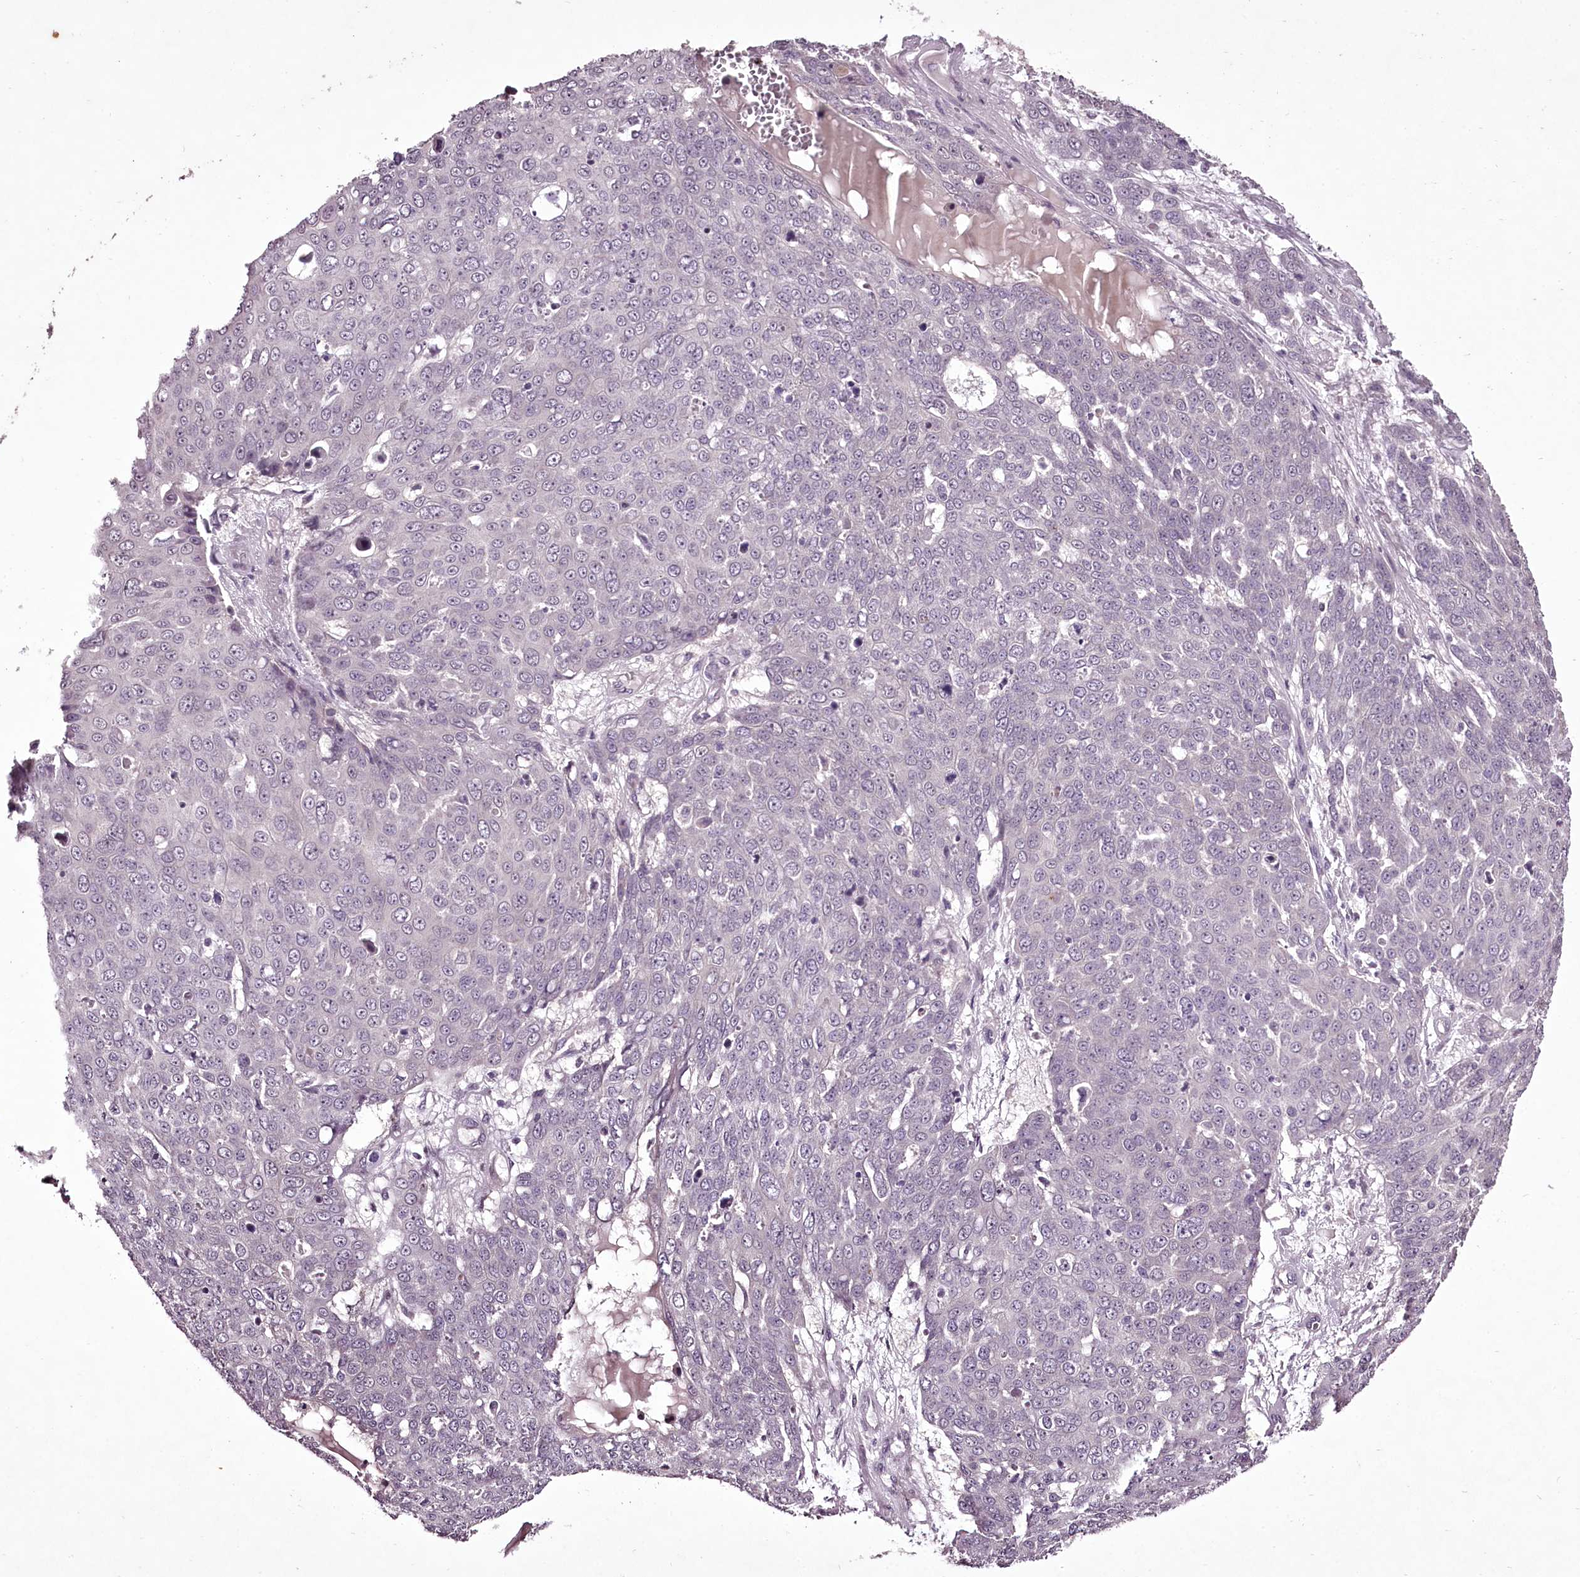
{"staining": {"intensity": "negative", "quantity": "none", "location": "none"}, "tissue": "skin cancer", "cell_type": "Tumor cells", "image_type": "cancer", "snomed": [{"axis": "morphology", "description": "Squamous cell carcinoma, NOS"}, {"axis": "topography", "description": "Skin"}], "caption": "A histopathology image of human skin cancer (squamous cell carcinoma) is negative for staining in tumor cells.", "gene": "C1orf56", "patient": {"sex": "male", "age": 71}}